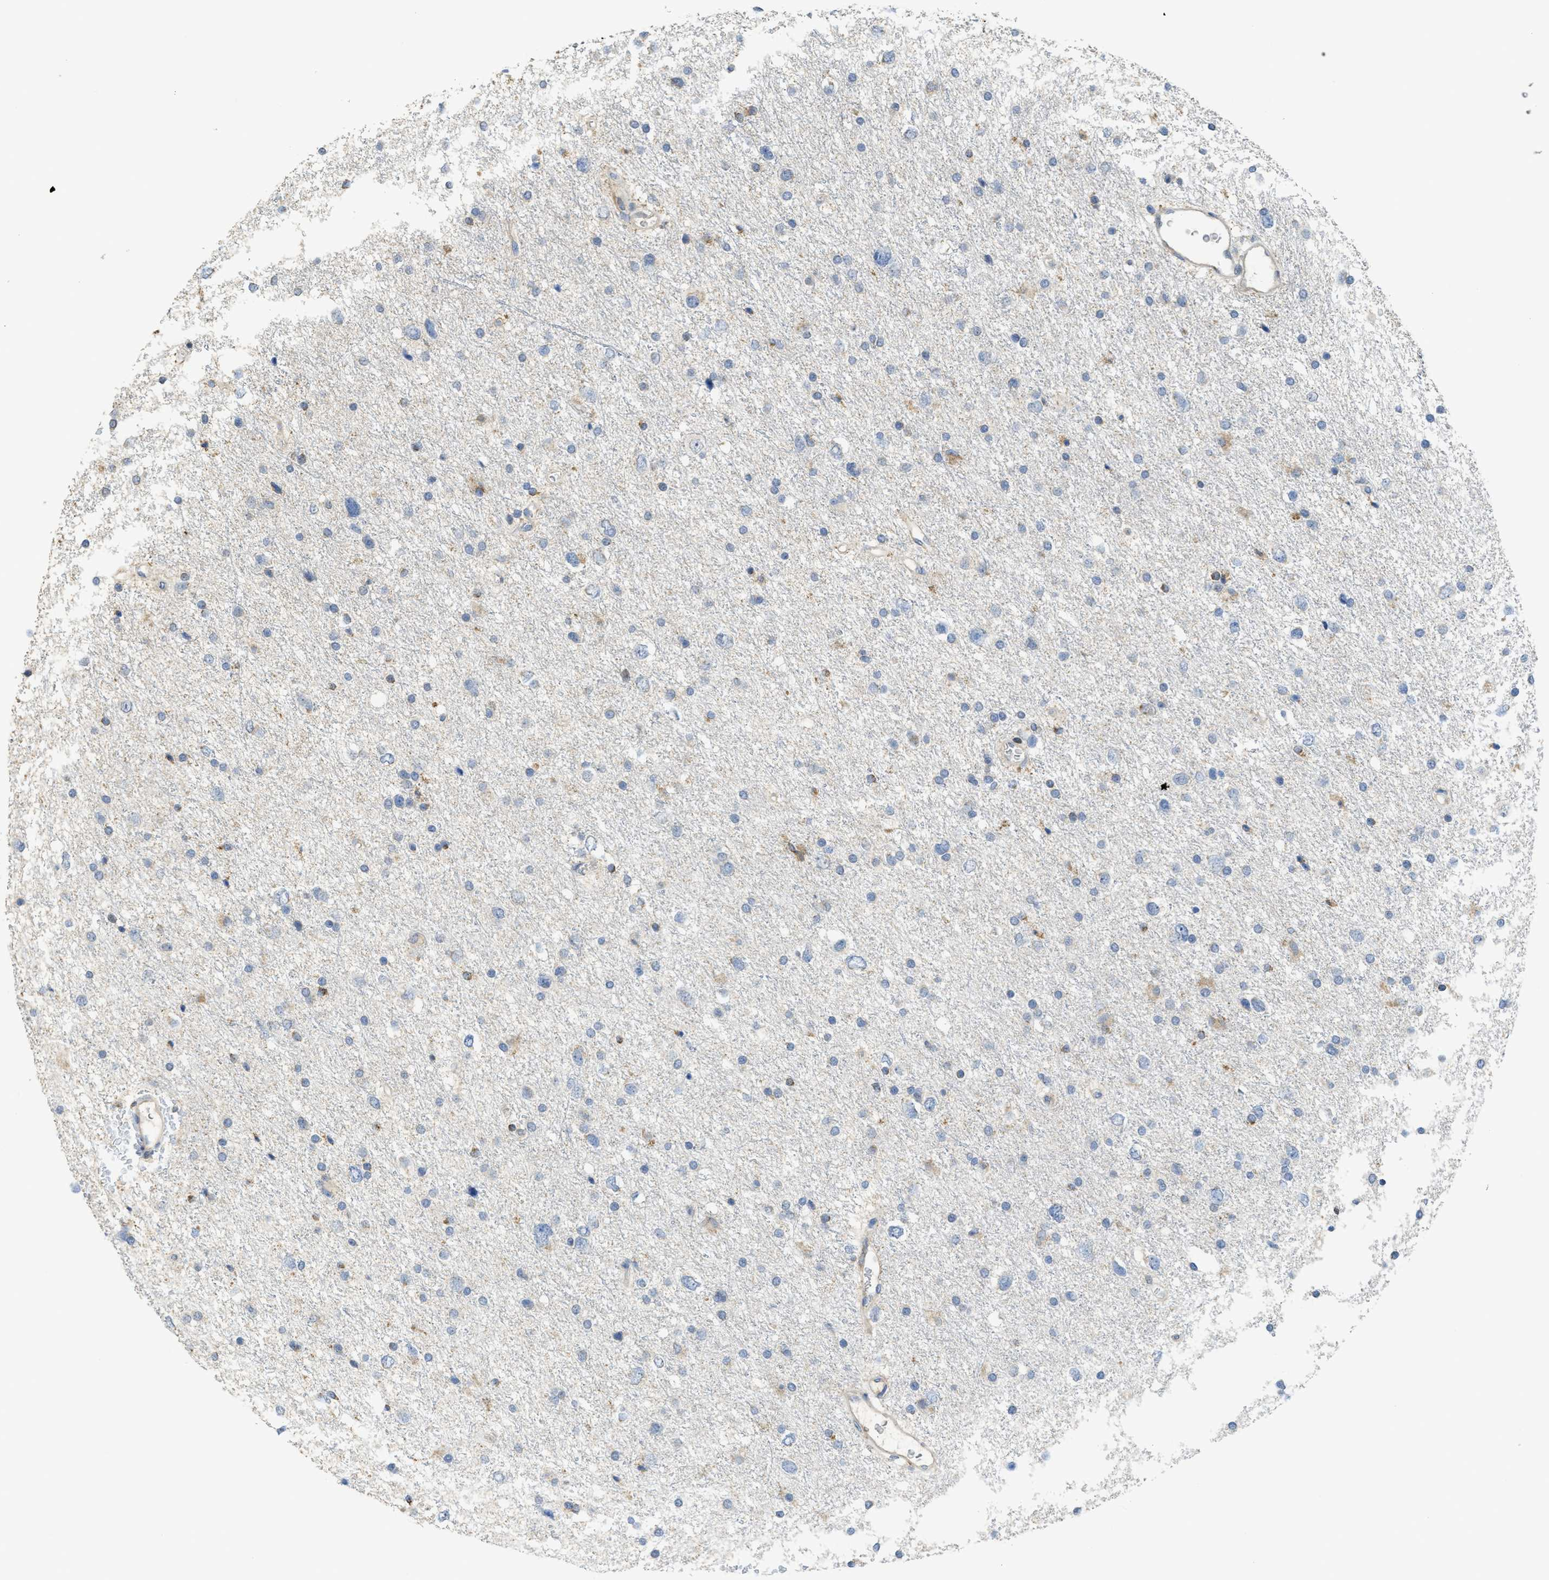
{"staining": {"intensity": "weak", "quantity": "<25%", "location": "cytoplasmic/membranous"}, "tissue": "glioma", "cell_type": "Tumor cells", "image_type": "cancer", "snomed": [{"axis": "morphology", "description": "Glioma, malignant, Low grade"}, {"axis": "topography", "description": "Brain"}], "caption": "Malignant glioma (low-grade) was stained to show a protein in brown. There is no significant expression in tumor cells.", "gene": "SFXN2", "patient": {"sex": "female", "age": 37}}